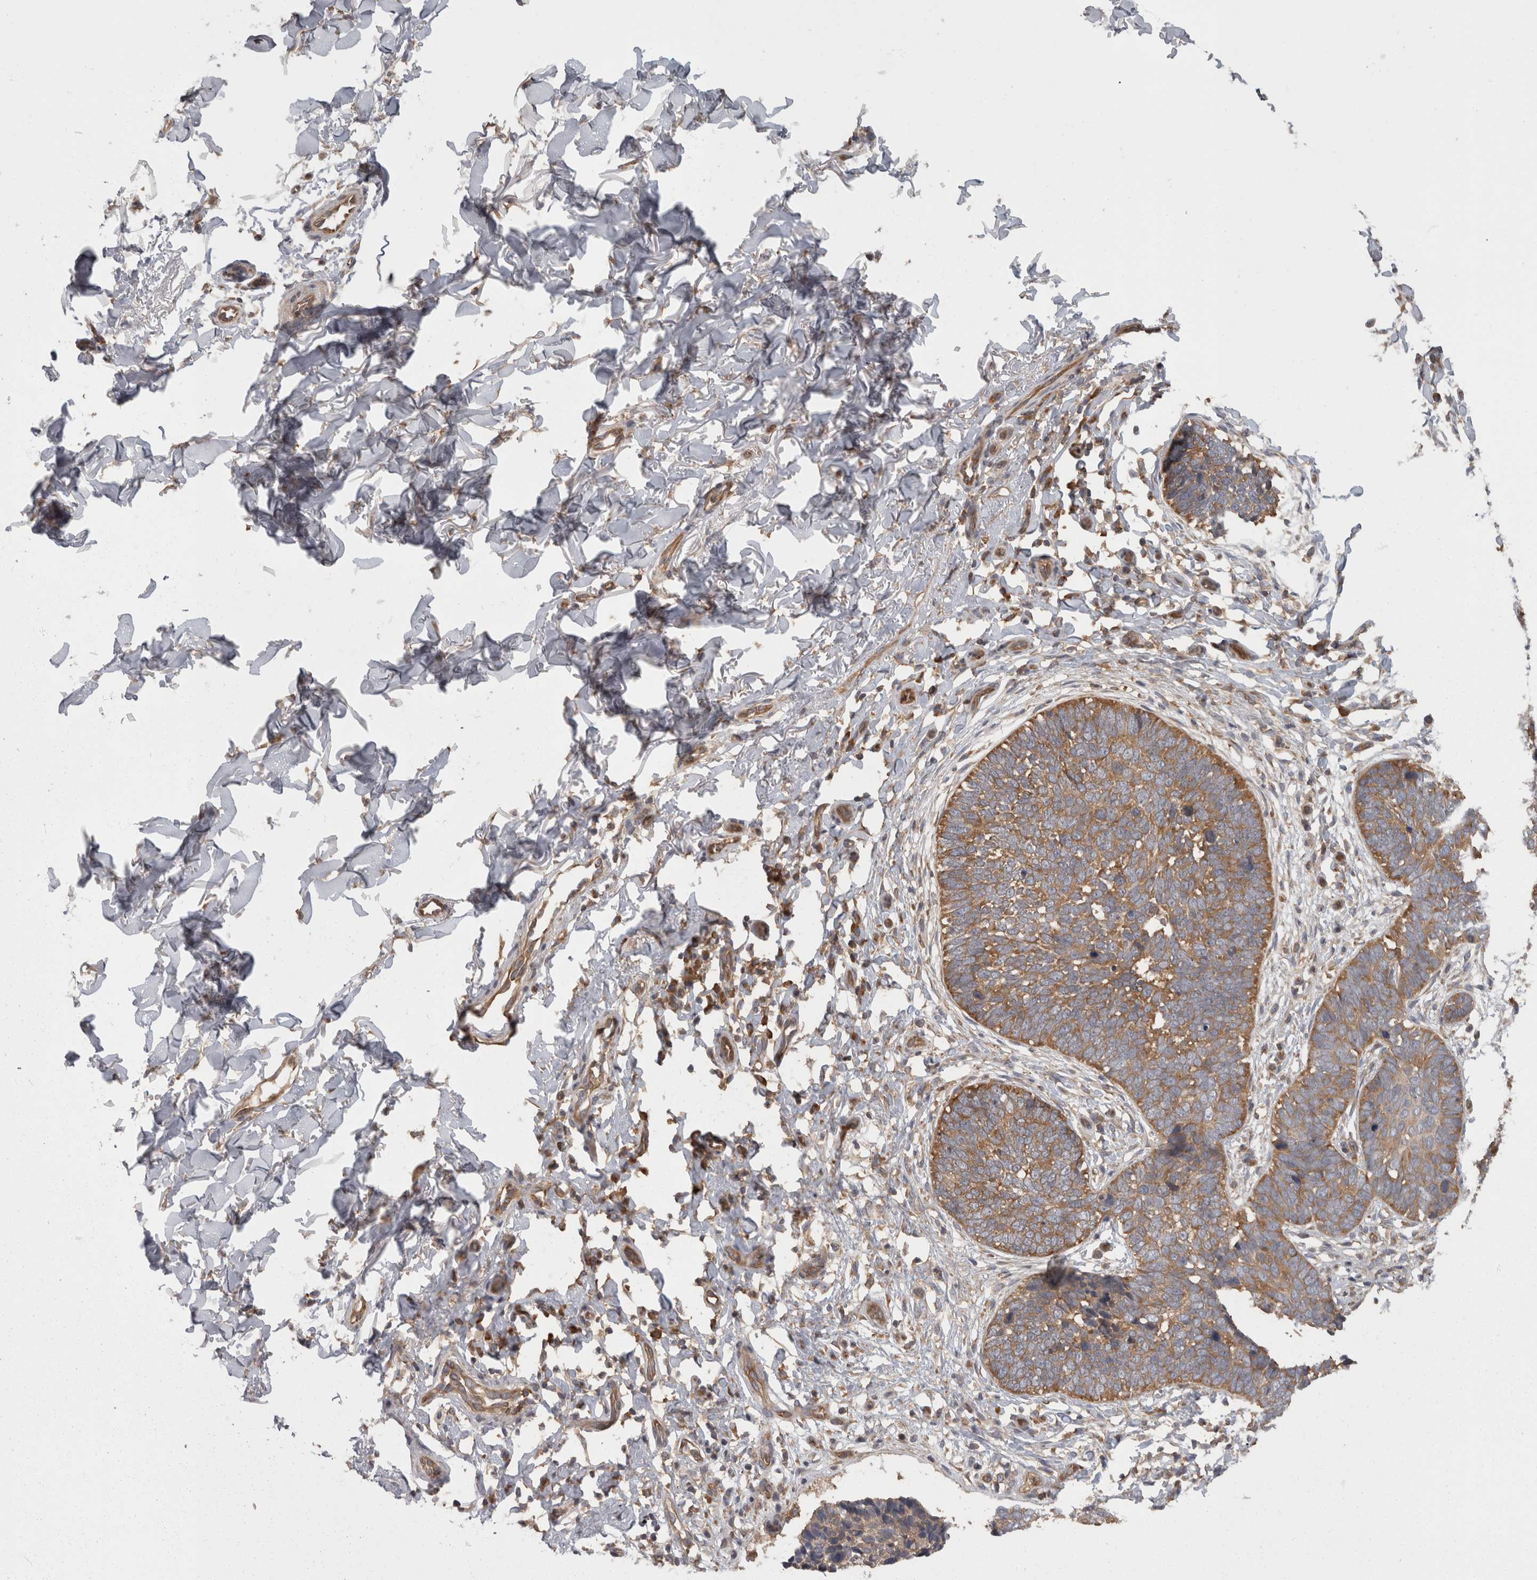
{"staining": {"intensity": "moderate", "quantity": ">75%", "location": "cytoplasmic/membranous"}, "tissue": "skin cancer", "cell_type": "Tumor cells", "image_type": "cancer", "snomed": [{"axis": "morphology", "description": "Normal tissue, NOS"}, {"axis": "morphology", "description": "Basal cell carcinoma"}, {"axis": "topography", "description": "Skin"}], "caption": "Human skin cancer (basal cell carcinoma) stained for a protein (brown) reveals moderate cytoplasmic/membranous positive positivity in about >75% of tumor cells.", "gene": "SMCR8", "patient": {"sex": "male", "age": 77}}